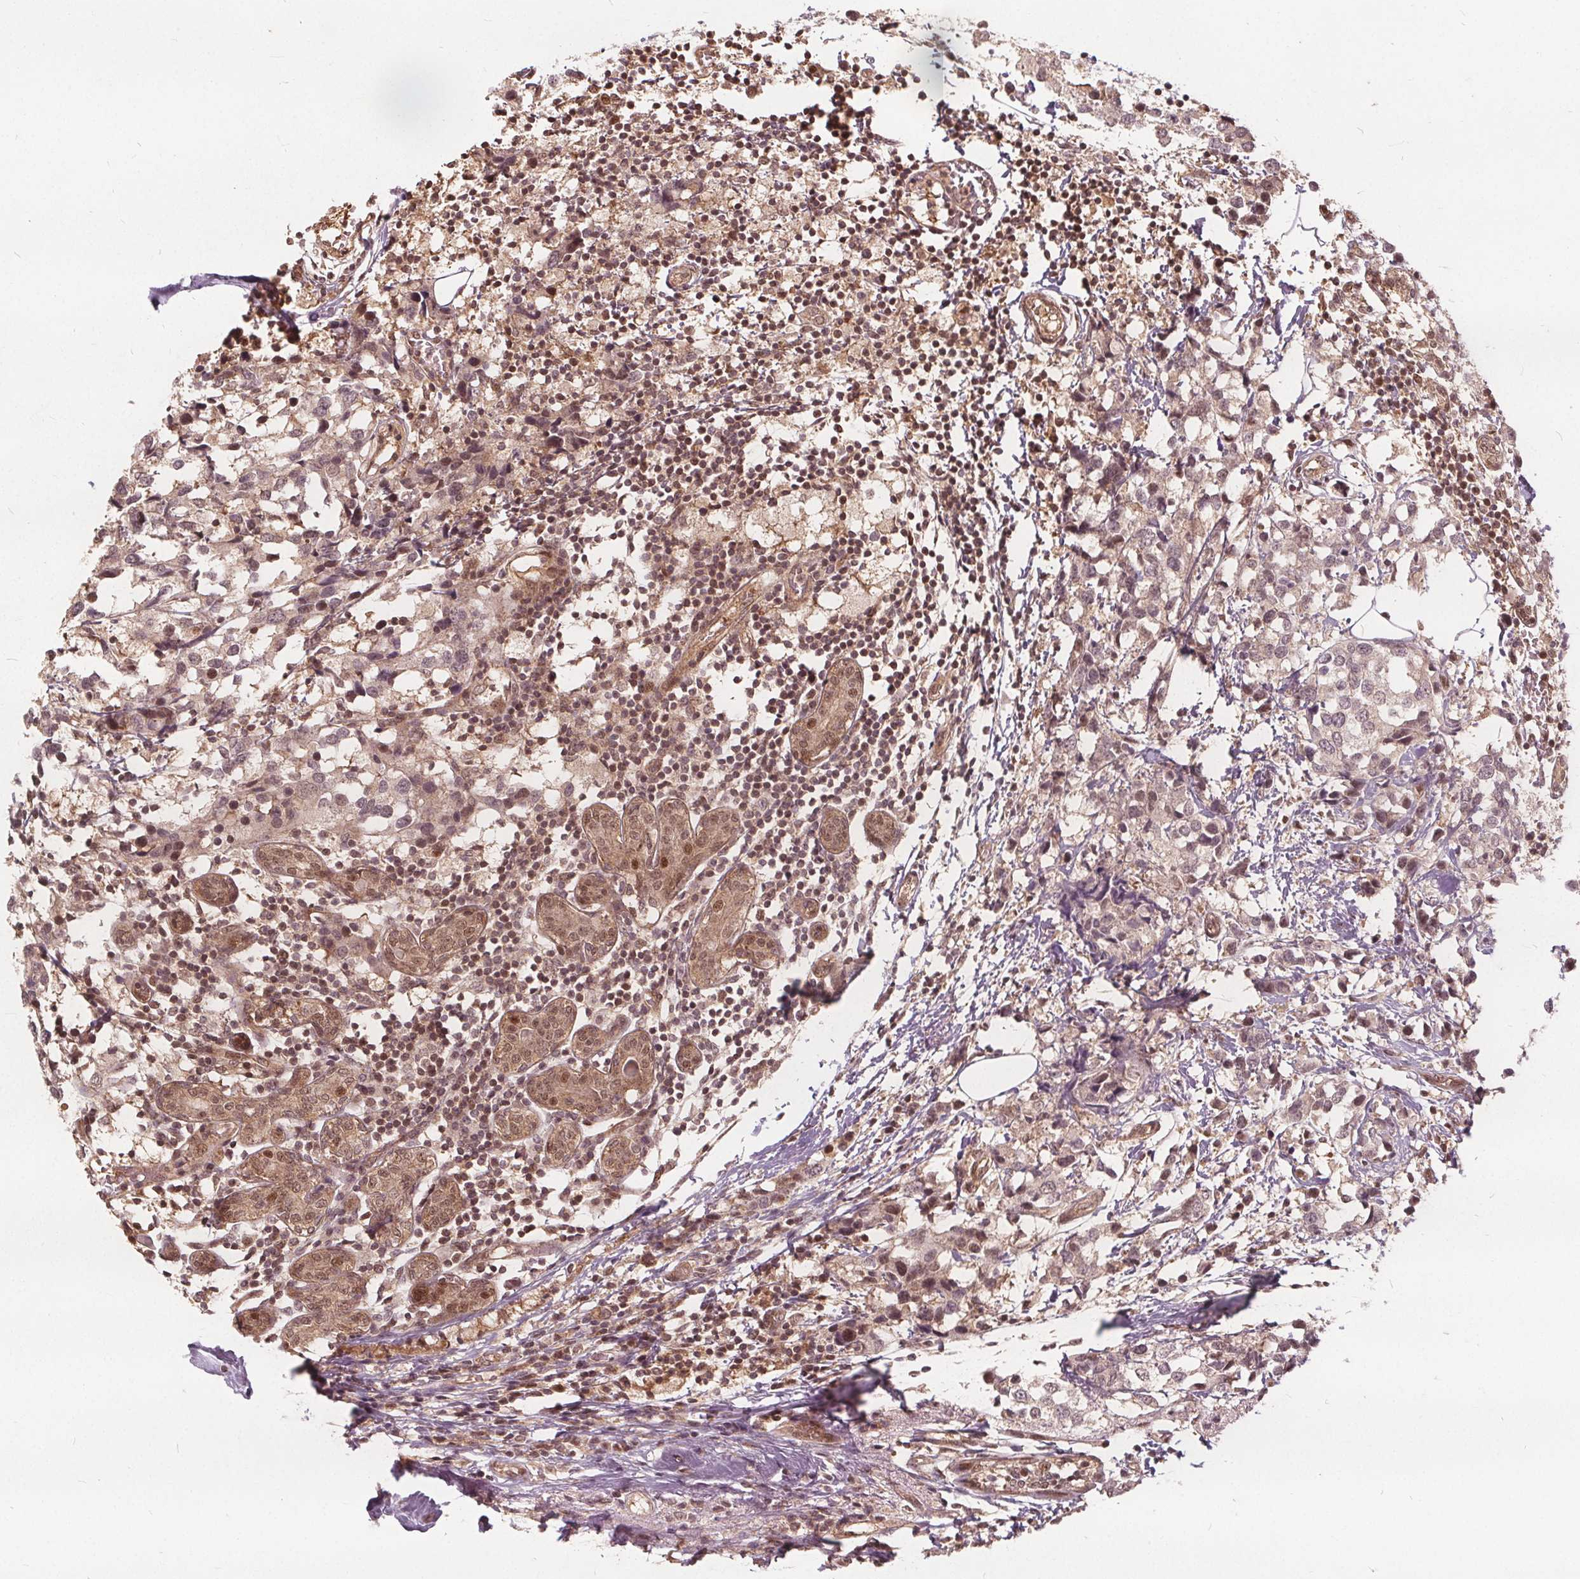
{"staining": {"intensity": "weak", "quantity": ">75%", "location": "cytoplasmic/membranous"}, "tissue": "breast cancer", "cell_type": "Tumor cells", "image_type": "cancer", "snomed": [{"axis": "morphology", "description": "Lobular carcinoma"}, {"axis": "topography", "description": "Breast"}], "caption": "Breast cancer (lobular carcinoma) tissue demonstrates weak cytoplasmic/membranous positivity in approximately >75% of tumor cells, visualized by immunohistochemistry.", "gene": "PPP1CB", "patient": {"sex": "female", "age": 59}}